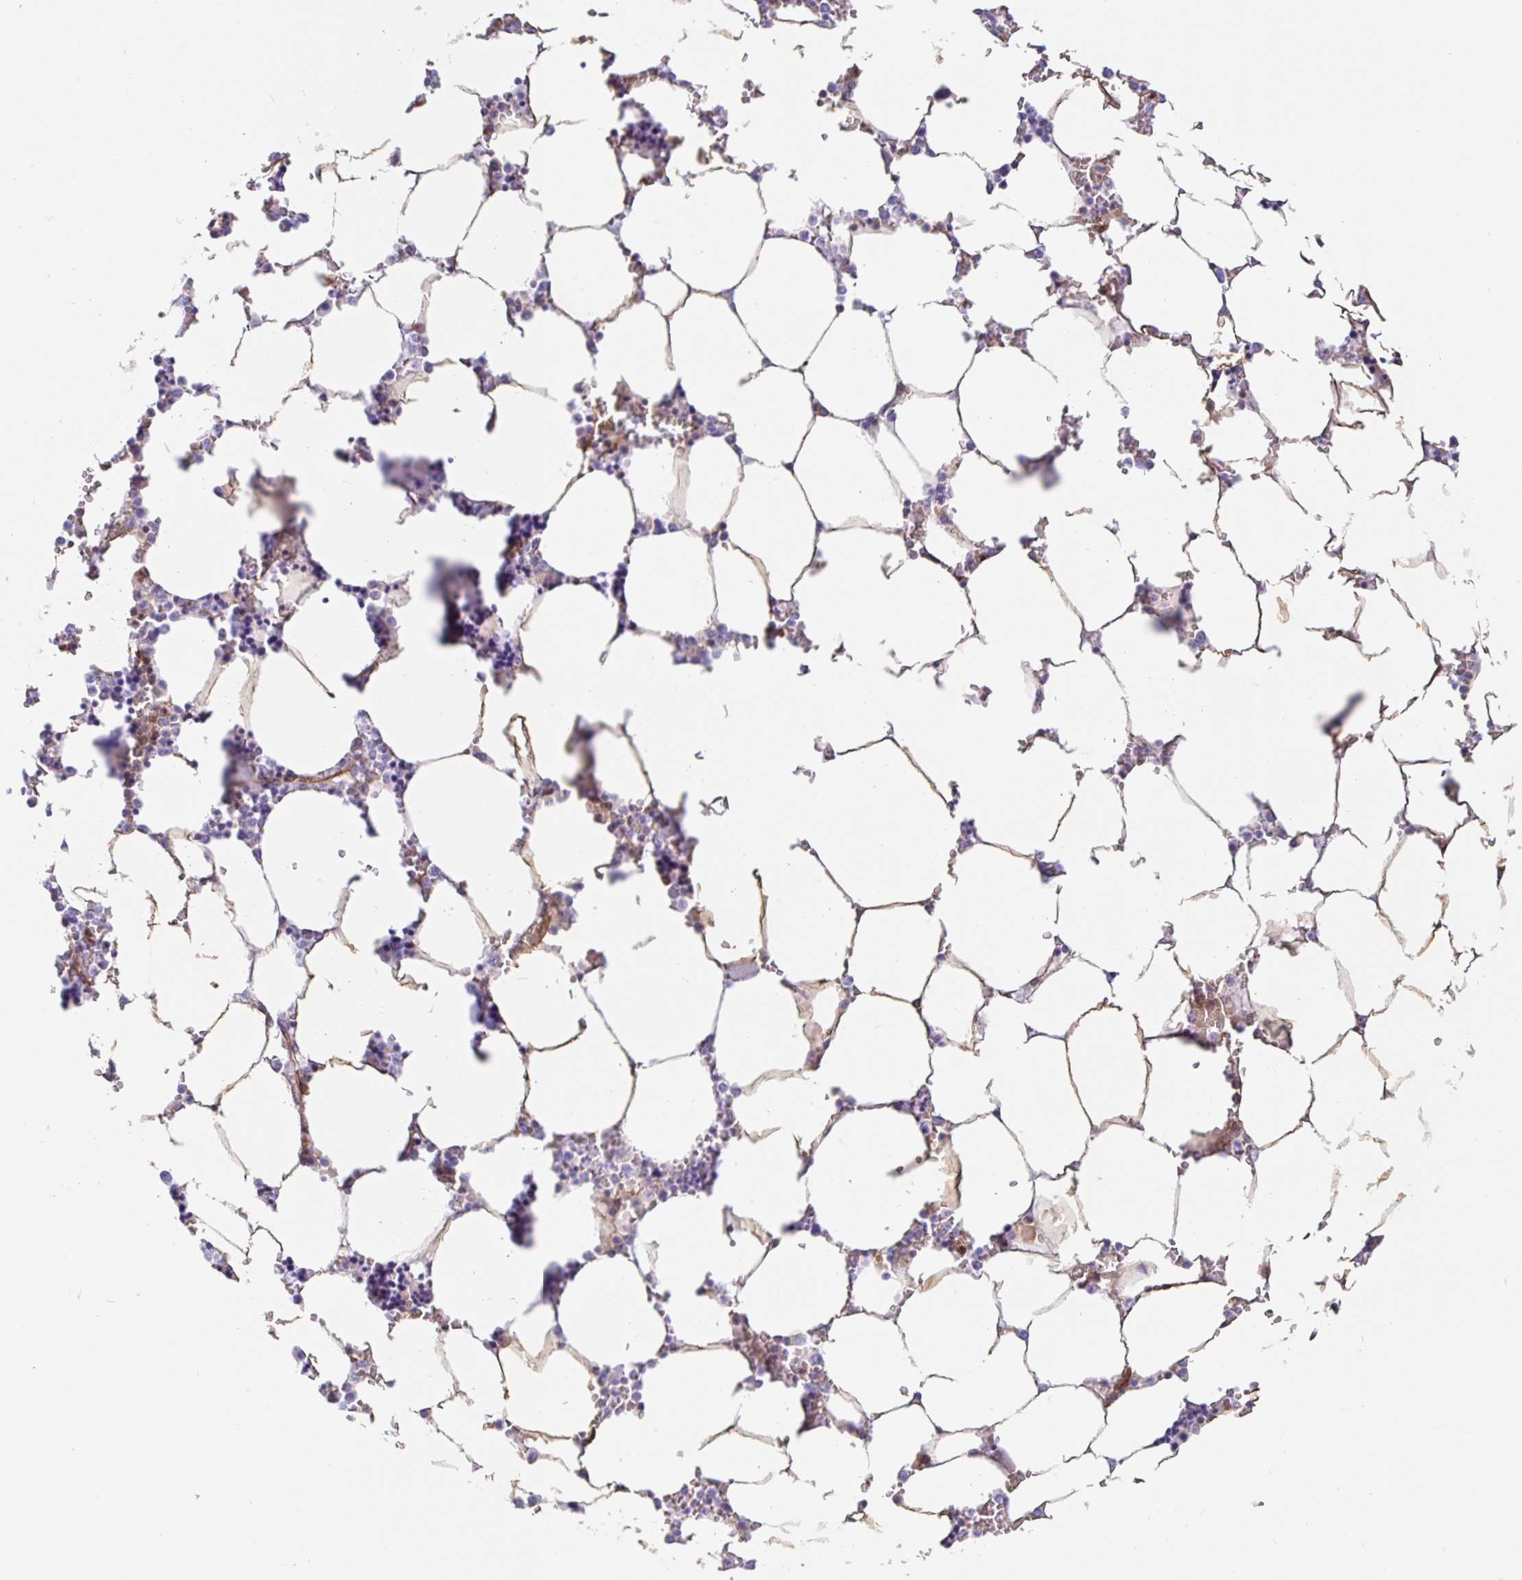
{"staining": {"intensity": "strong", "quantity": "<25%", "location": "cytoplasmic/membranous"}, "tissue": "bone marrow", "cell_type": "Hematopoietic cells", "image_type": "normal", "snomed": [{"axis": "morphology", "description": "Normal tissue, NOS"}, {"axis": "topography", "description": "Bone marrow"}], "caption": "High-magnification brightfield microscopy of unremarkable bone marrow stained with DAB (3,3'-diaminobenzidine) (brown) and counterstained with hematoxylin (blue). hematopoietic cells exhibit strong cytoplasmic/membranous positivity is present in about<25% of cells. The staining was performed using DAB, with brown indicating positive protein expression. Nuclei are stained blue with hematoxylin.", "gene": "ANXA2", "patient": {"sex": "male", "age": 64}}